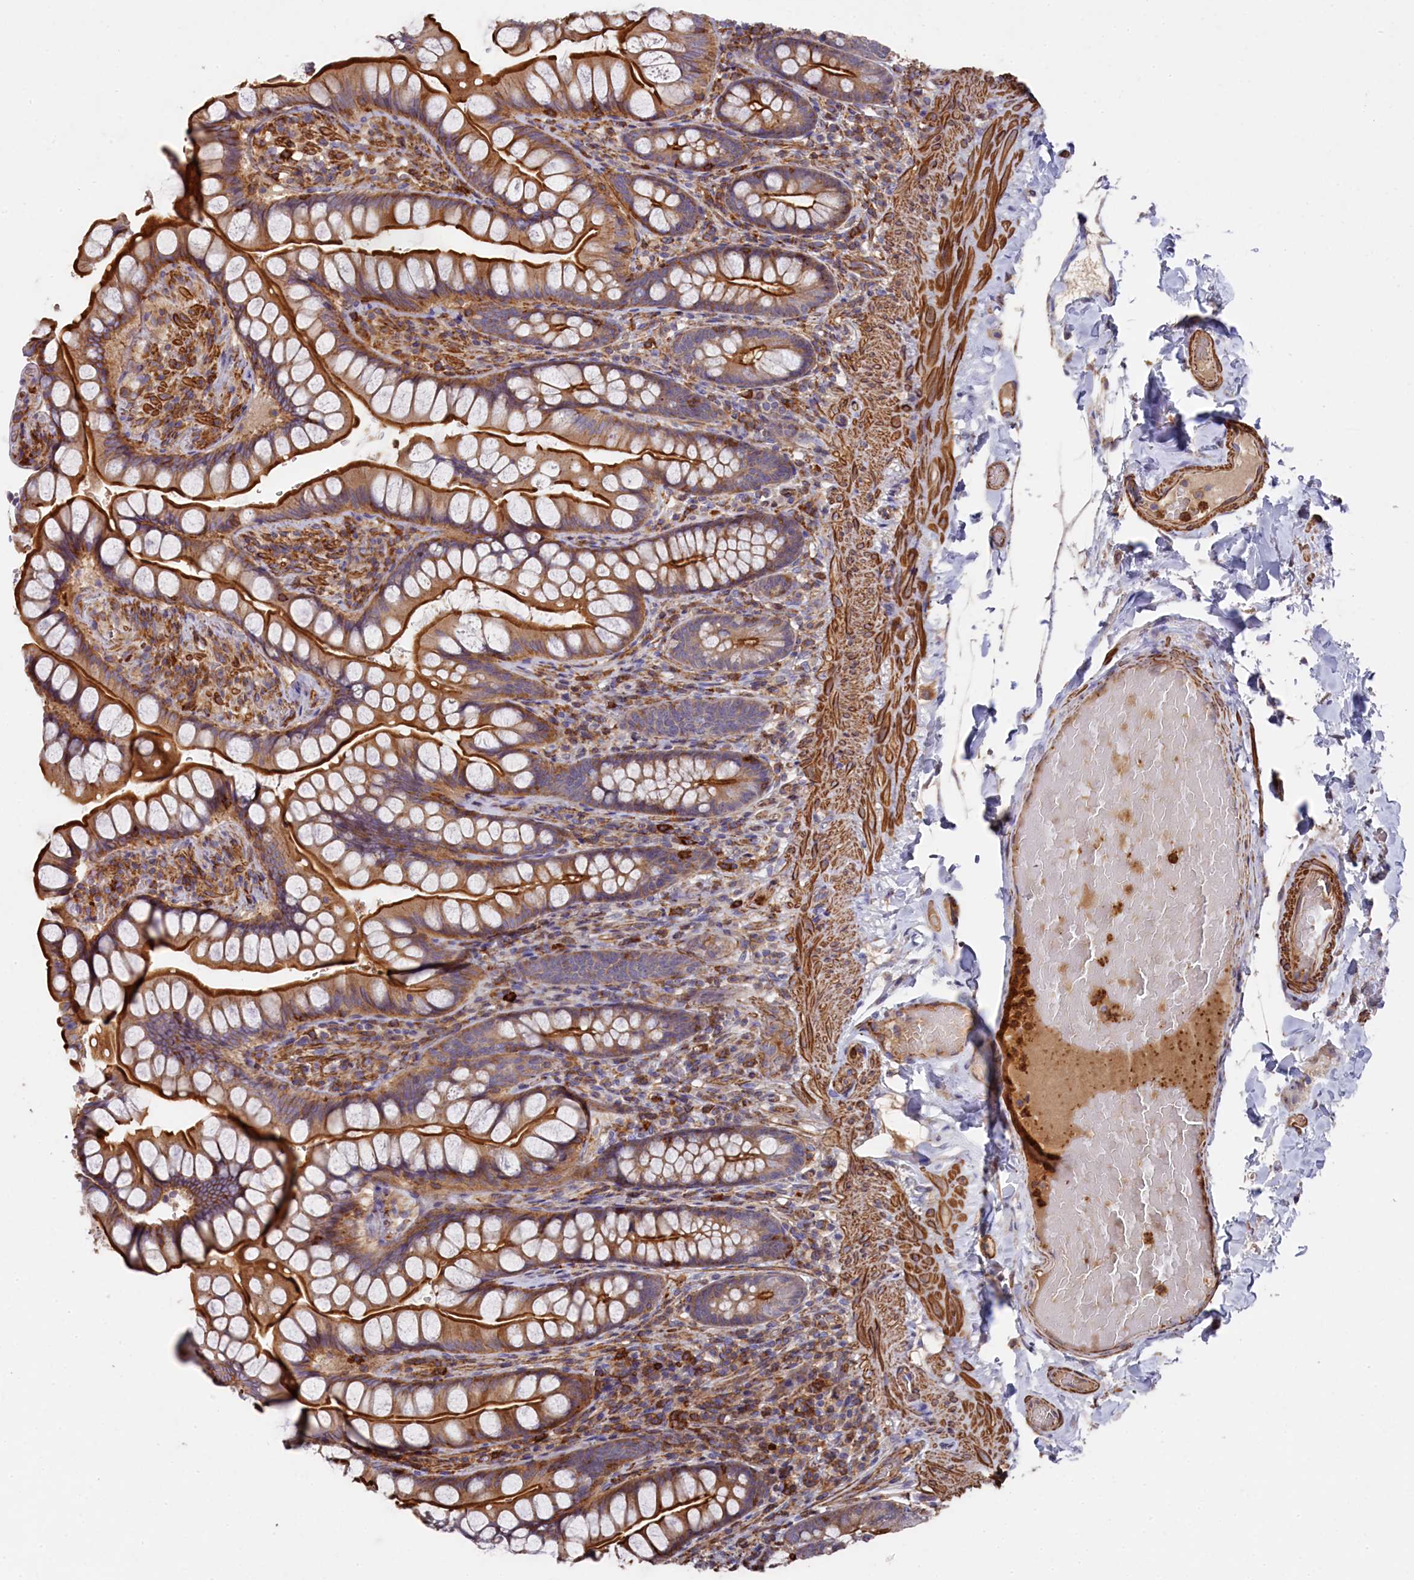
{"staining": {"intensity": "strong", "quantity": "25%-75%", "location": "cytoplasmic/membranous"}, "tissue": "small intestine", "cell_type": "Glandular cells", "image_type": "normal", "snomed": [{"axis": "morphology", "description": "Normal tissue, NOS"}, {"axis": "topography", "description": "Small intestine"}], "caption": "Immunohistochemistry (IHC) of unremarkable small intestine displays high levels of strong cytoplasmic/membranous expression in approximately 25%-75% of glandular cells.", "gene": "RAPSN", "patient": {"sex": "male", "age": 70}}